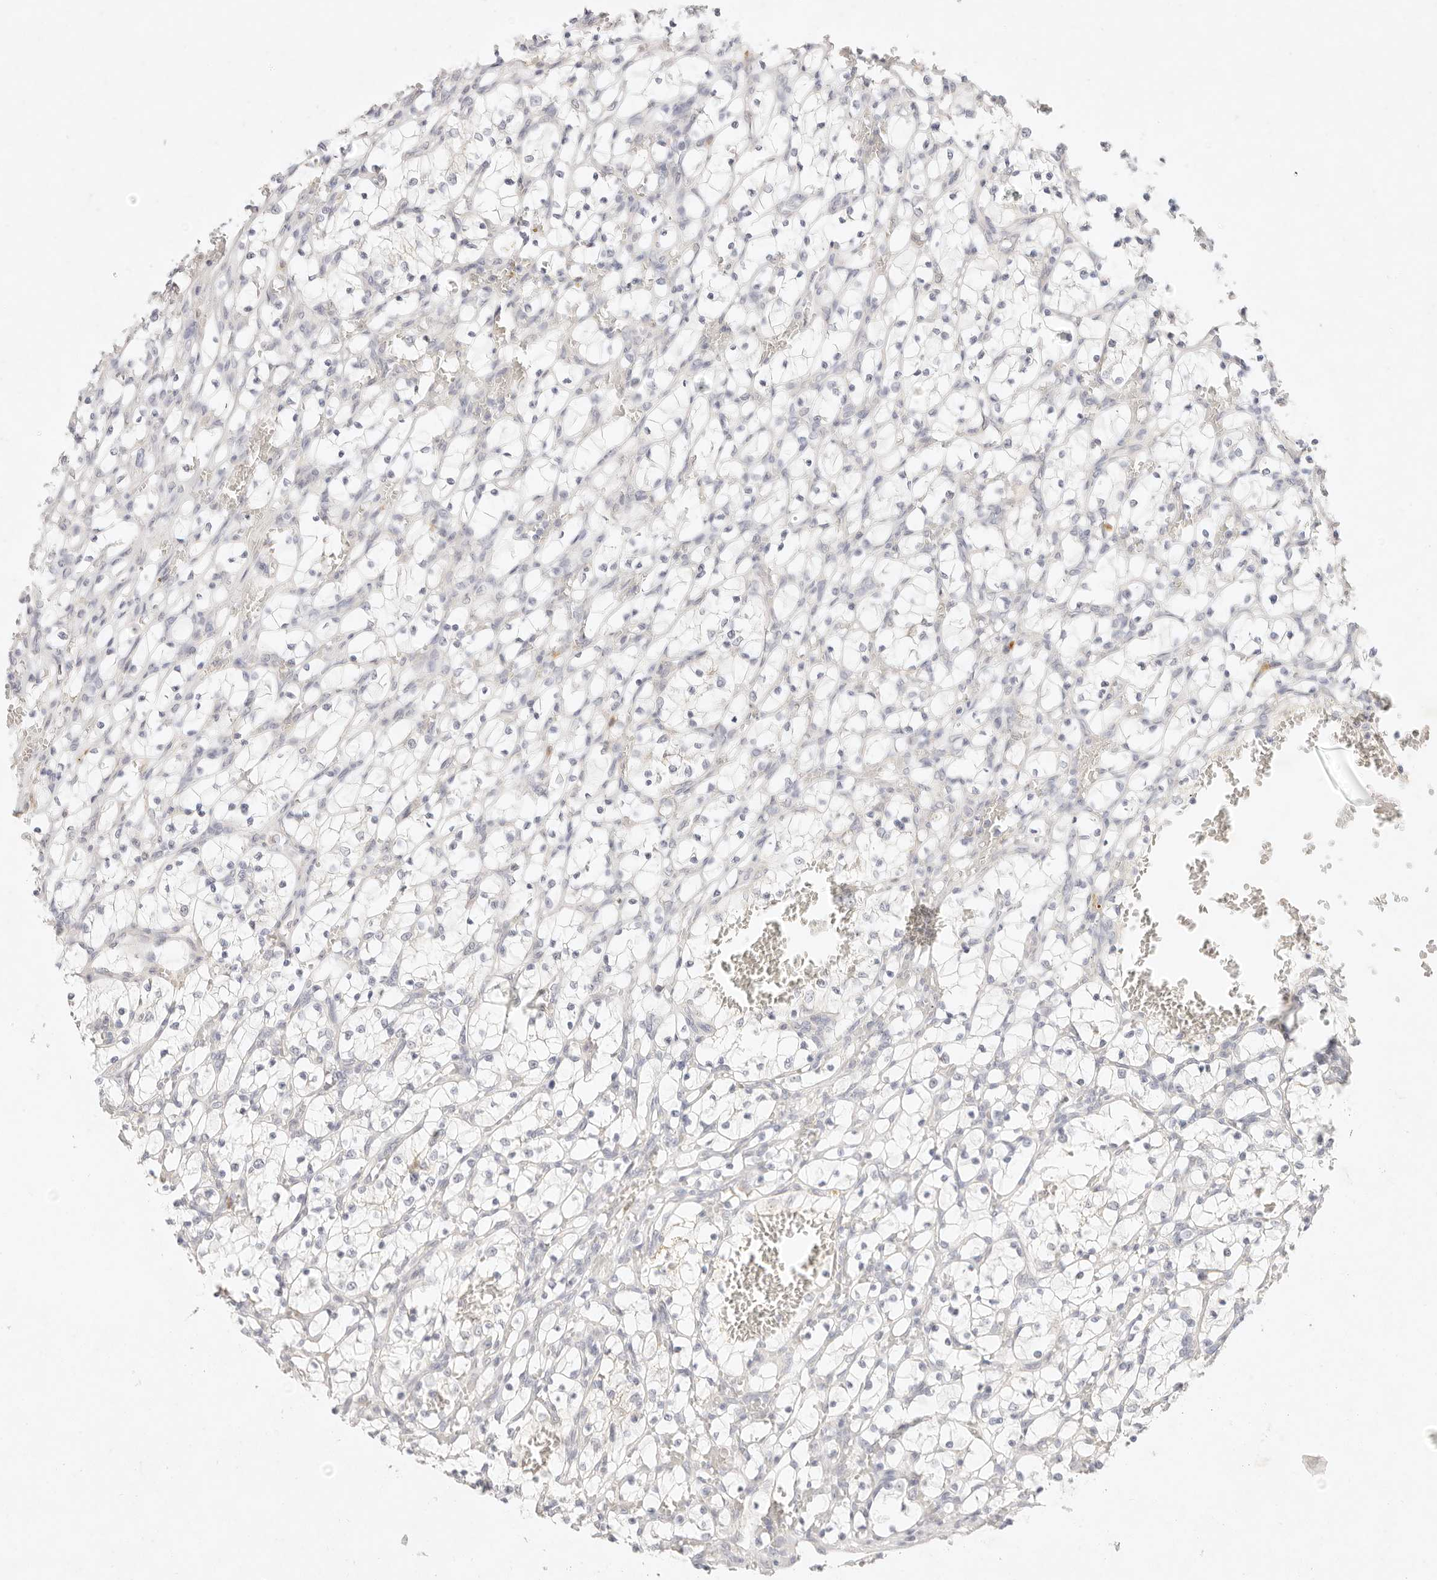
{"staining": {"intensity": "negative", "quantity": "none", "location": "none"}, "tissue": "renal cancer", "cell_type": "Tumor cells", "image_type": "cancer", "snomed": [{"axis": "morphology", "description": "Adenocarcinoma, NOS"}, {"axis": "topography", "description": "Kidney"}], "caption": "IHC histopathology image of renal adenocarcinoma stained for a protein (brown), which reveals no staining in tumor cells. The staining is performed using DAB brown chromogen with nuclei counter-stained in using hematoxylin.", "gene": "GPR84", "patient": {"sex": "female", "age": 69}}